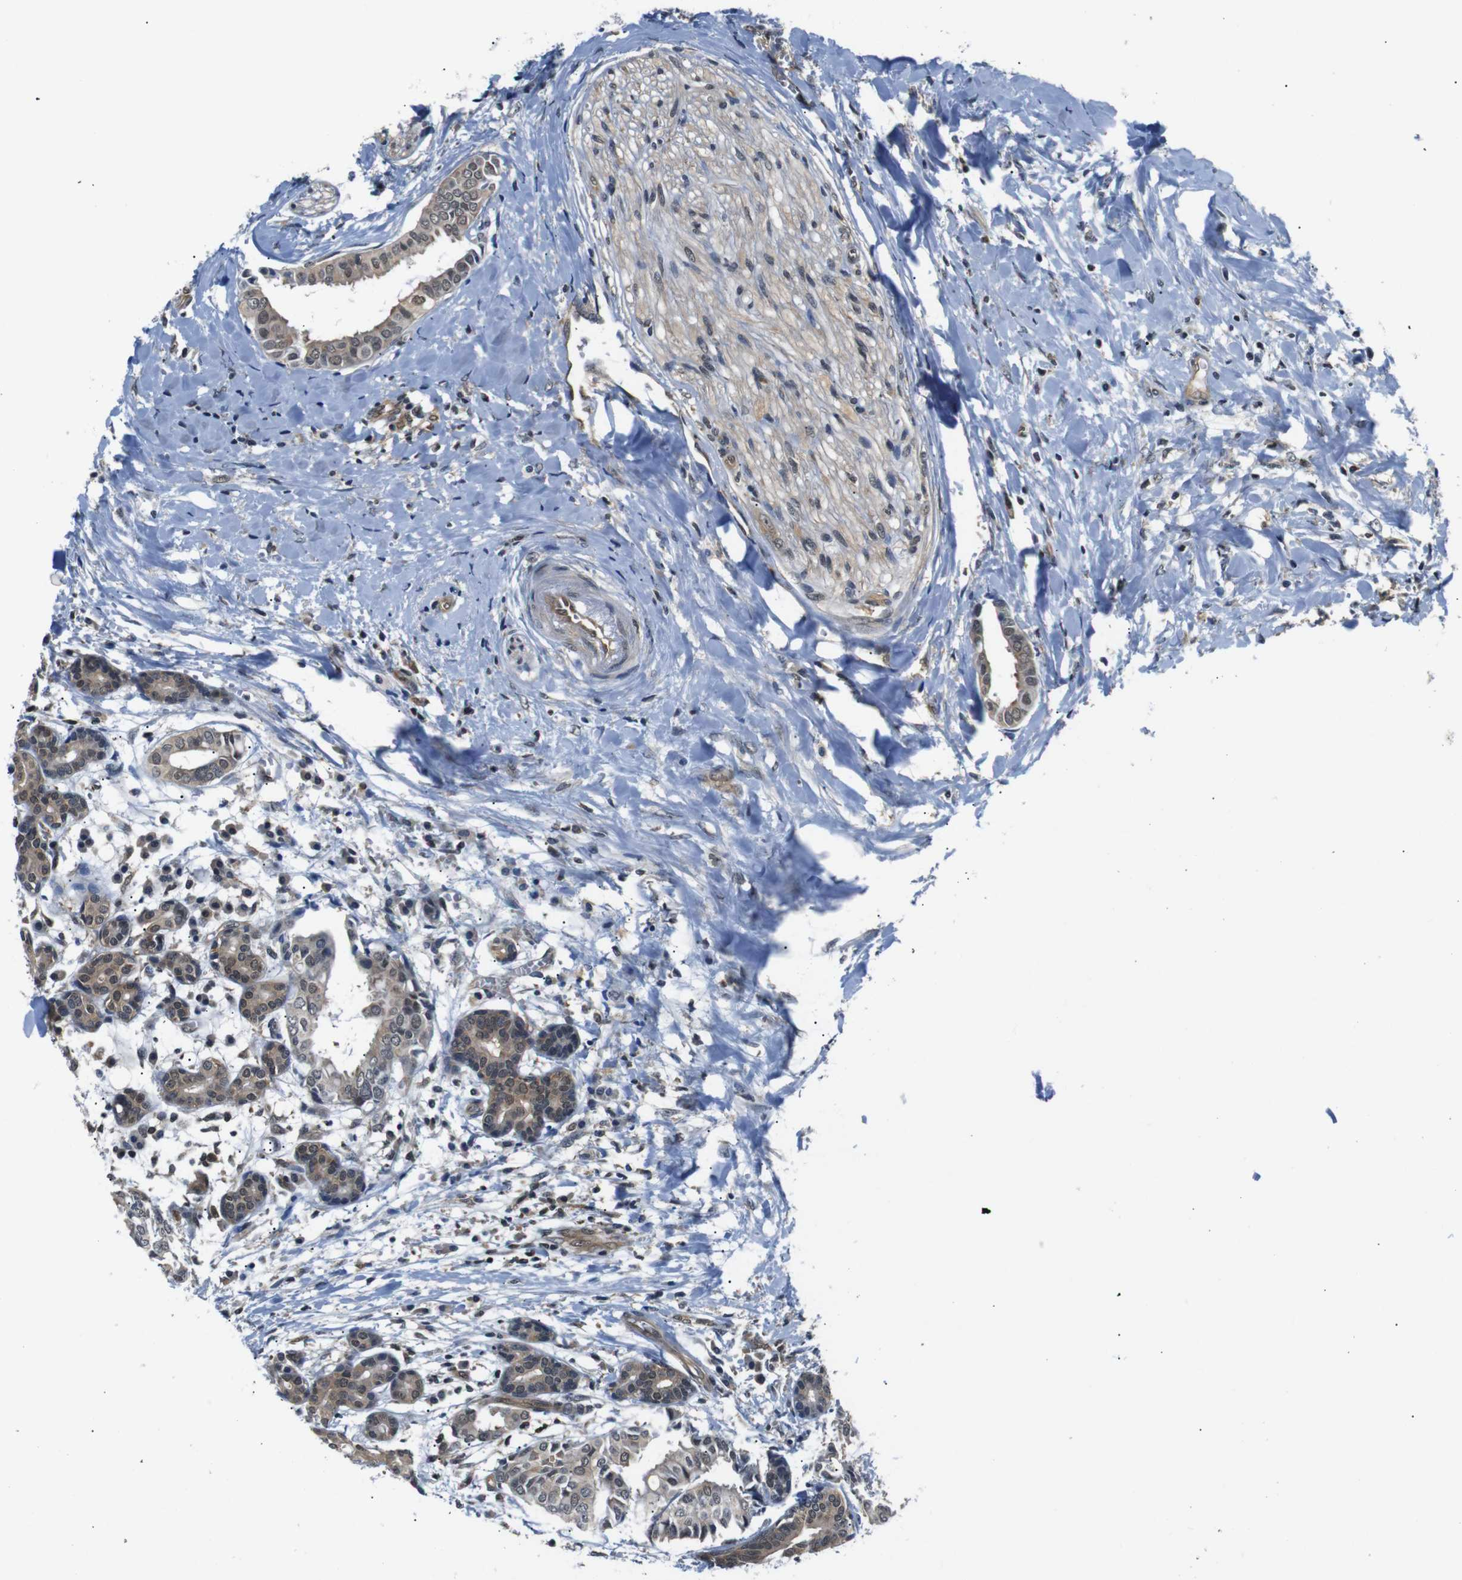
{"staining": {"intensity": "moderate", "quantity": ">75%", "location": "cytoplasmic/membranous,nuclear"}, "tissue": "head and neck cancer", "cell_type": "Tumor cells", "image_type": "cancer", "snomed": [{"axis": "morphology", "description": "Adenocarcinoma, NOS"}, {"axis": "topography", "description": "Salivary gland"}, {"axis": "topography", "description": "Head-Neck"}], "caption": "Moderate cytoplasmic/membranous and nuclear staining for a protein is present in about >75% of tumor cells of head and neck adenocarcinoma using immunohistochemistry.", "gene": "UBXN1", "patient": {"sex": "female", "age": 59}}